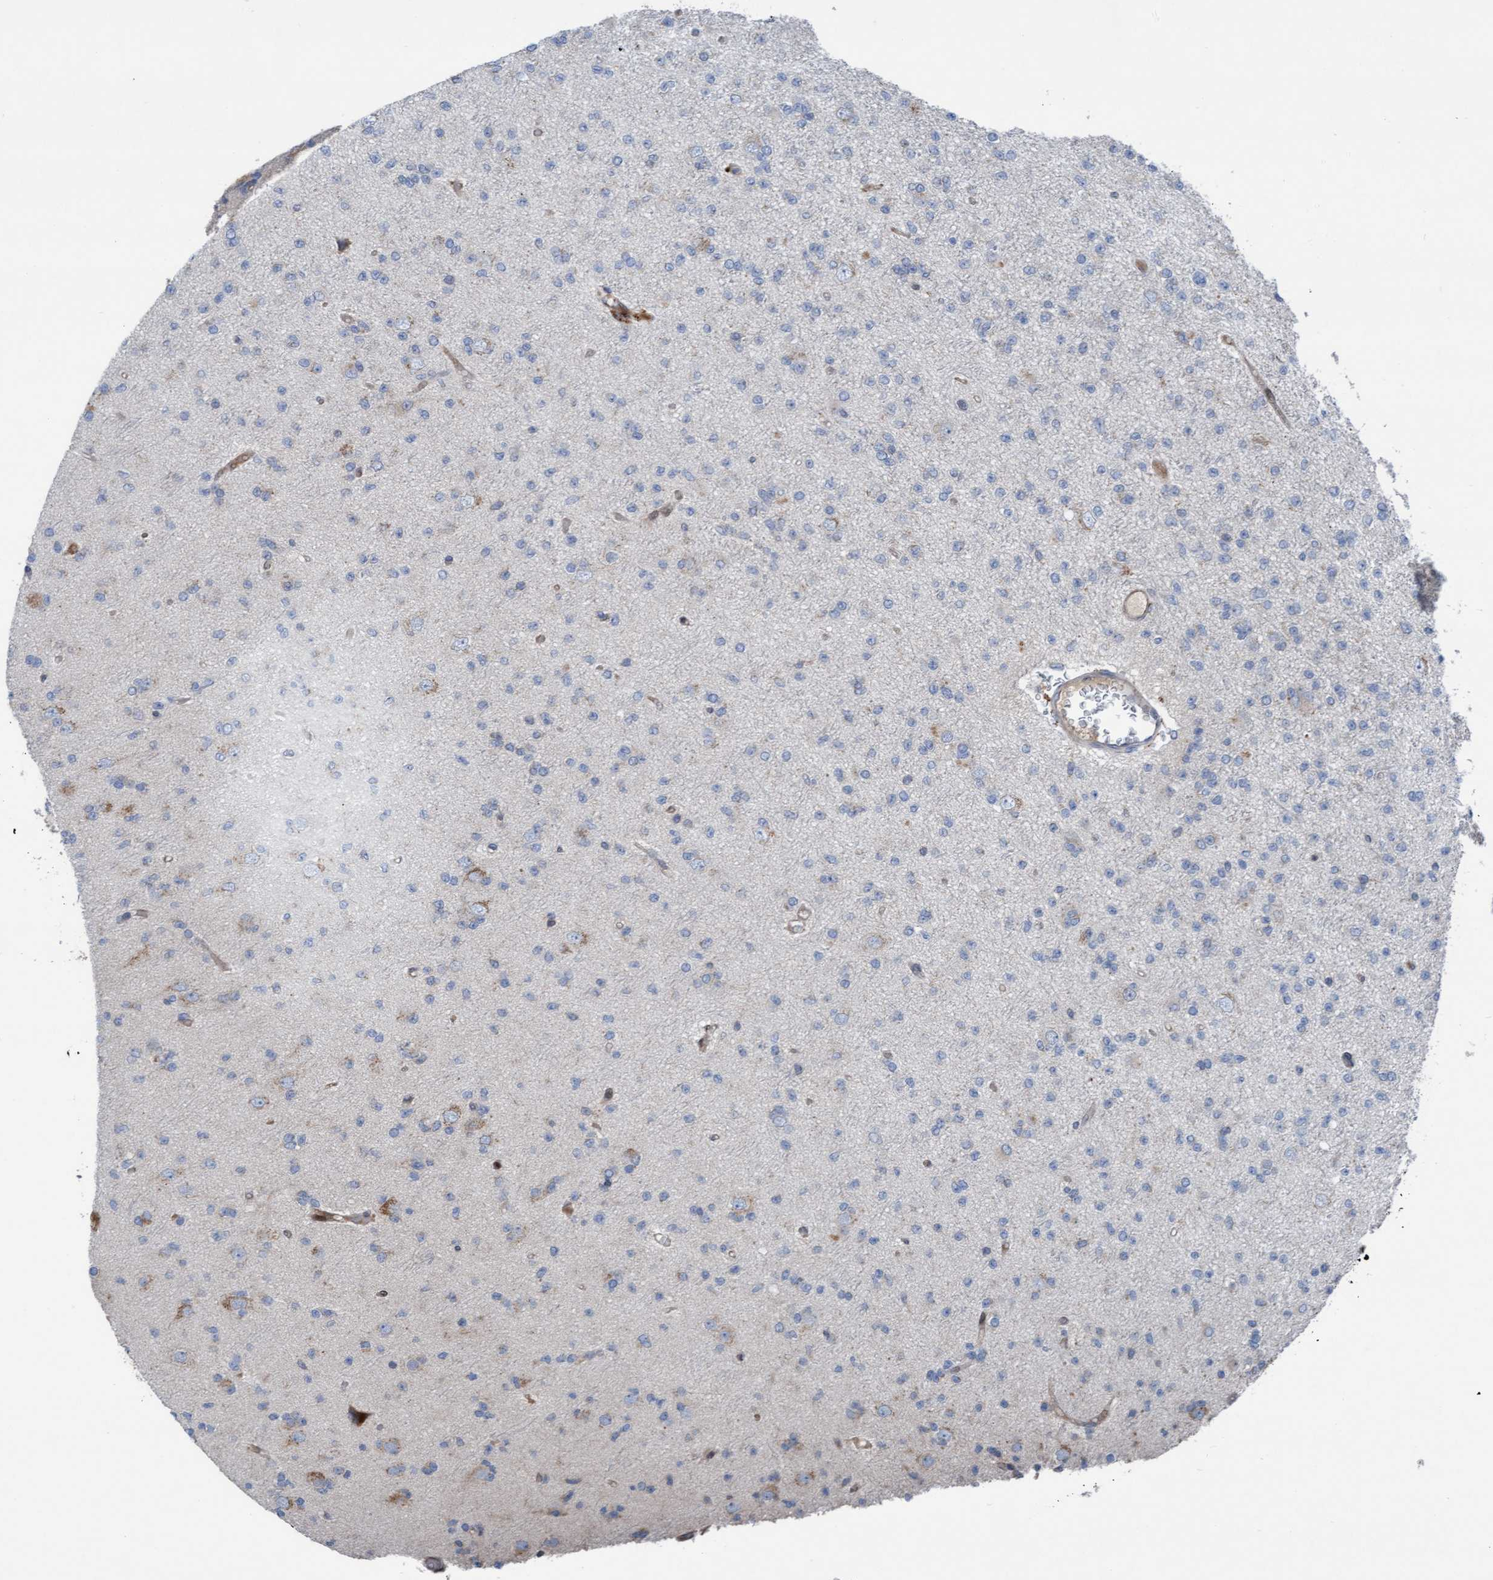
{"staining": {"intensity": "moderate", "quantity": "<25%", "location": "cytoplasmic/membranous"}, "tissue": "glioma", "cell_type": "Tumor cells", "image_type": "cancer", "snomed": [{"axis": "morphology", "description": "Glioma, malignant, Low grade"}, {"axis": "topography", "description": "Brain"}], "caption": "Malignant glioma (low-grade) was stained to show a protein in brown. There is low levels of moderate cytoplasmic/membranous positivity in approximately <25% of tumor cells. The protein is stained brown, and the nuclei are stained in blue (DAB IHC with brightfield microscopy, high magnification).", "gene": "KLHL26", "patient": {"sex": "female", "age": 22}}